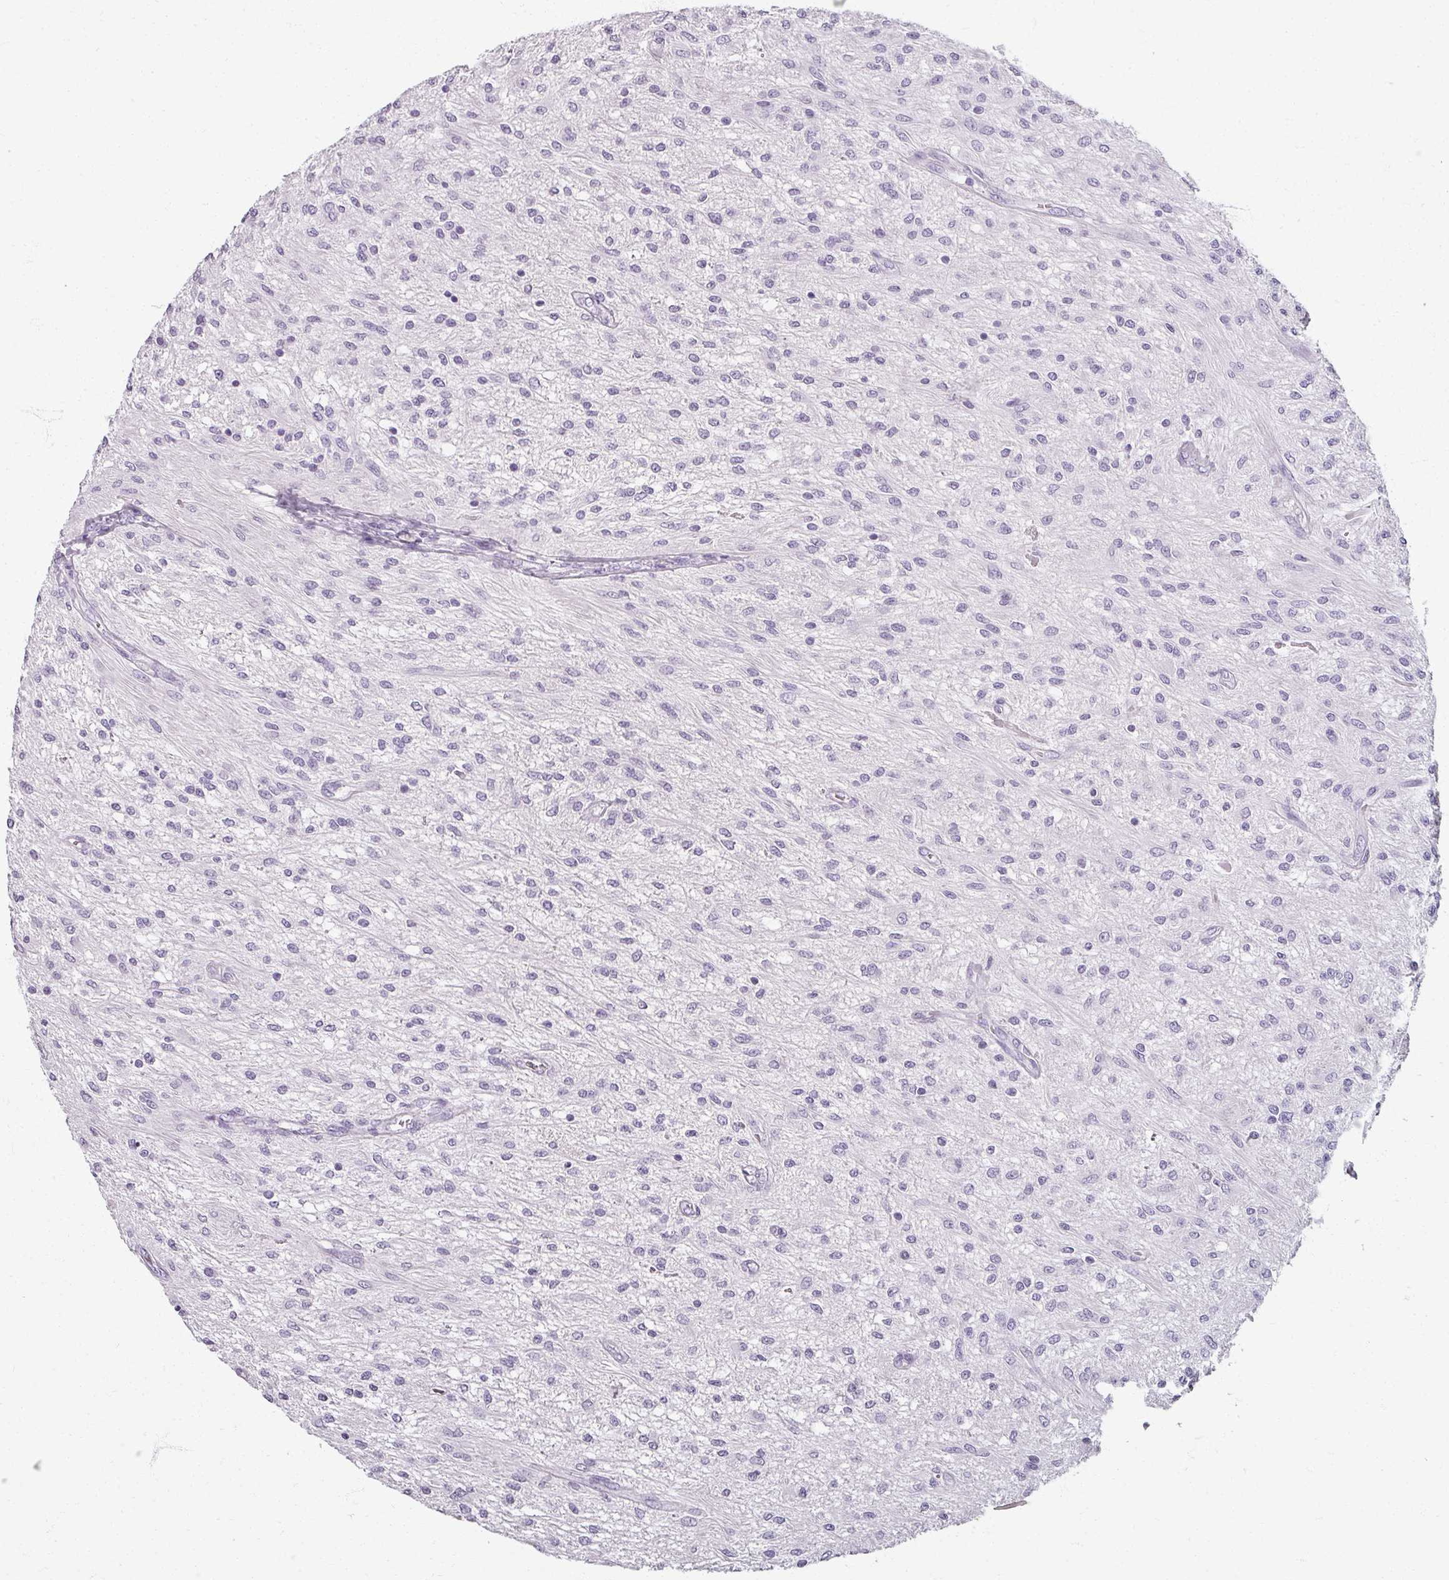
{"staining": {"intensity": "negative", "quantity": "none", "location": "none"}, "tissue": "glioma", "cell_type": "Tumor cells", "image_type": "cancer", "snomed": [{"axis": "morphology", "description": "Glioma, malignant, Low grade"}, {"axis": "topography", "description": "Cerebellum"}], "caption": "Glioma was stained to show a protein in brown. There is no significant positivity in tumor cells. Nuclei are stained in blue.", "gene": "REG3G", "patient": {"sex": "female", "age": 14}}